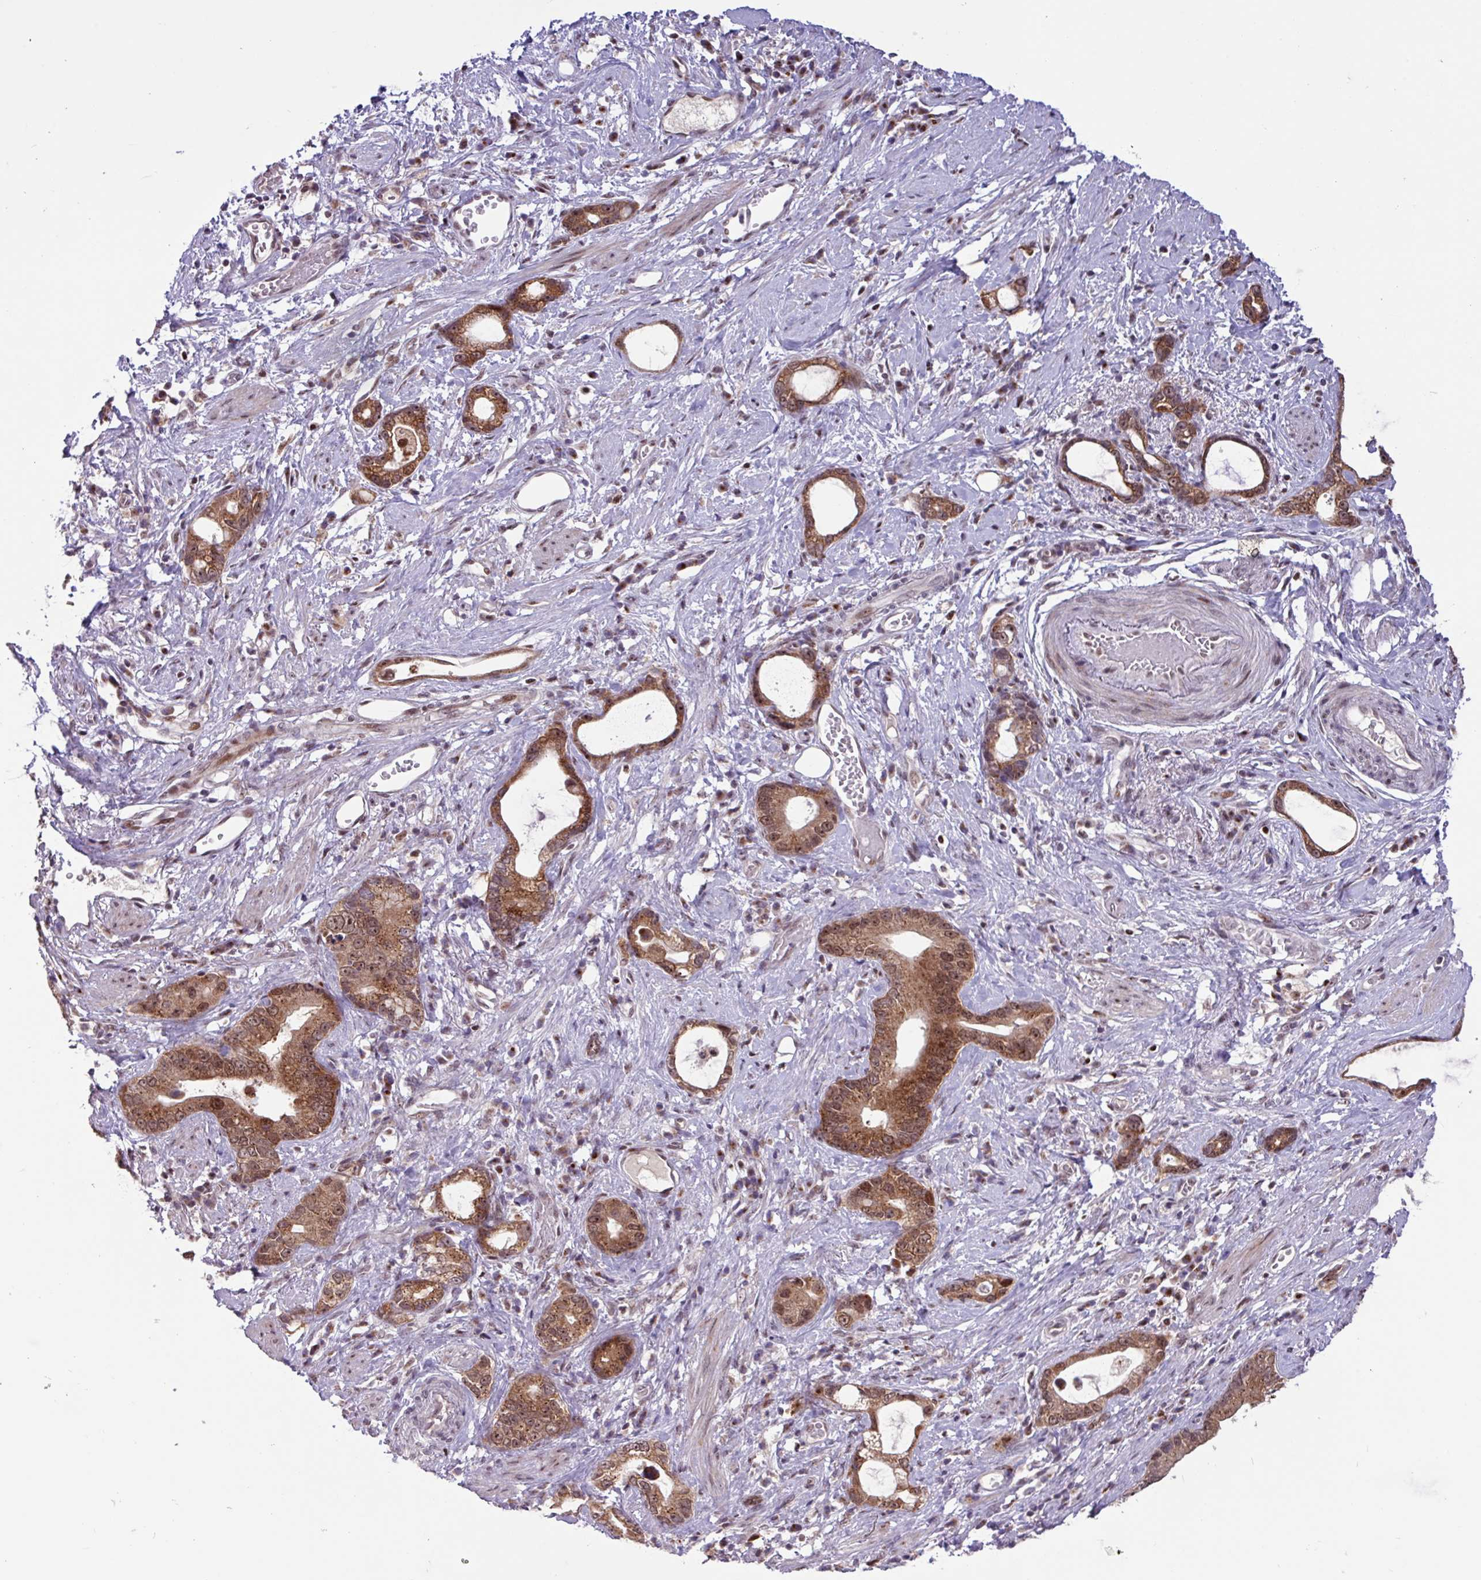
{"staining": {"intensity": "moderate", "quantity": ">75%", "location": "cytoplasmic/membranous,nuclear"}, "tissue": "stomach cancer", "cell_type": "Tumor cells", "image_type": "cancer", "snomed": [{"axis": "morphology", "description": "Adenocarcinoma, NOS"}, {"axis": "topography", "description": "Stomach"}], "caption": "The histopathology image displays a brown stain indicating the presence of a protein in the cytoplasmic/membranous and nuclear of tumor cells in adenocarcinoma (stomach).", "gene": "BRD3", "patient": {"sex": "male", "age": 55}}